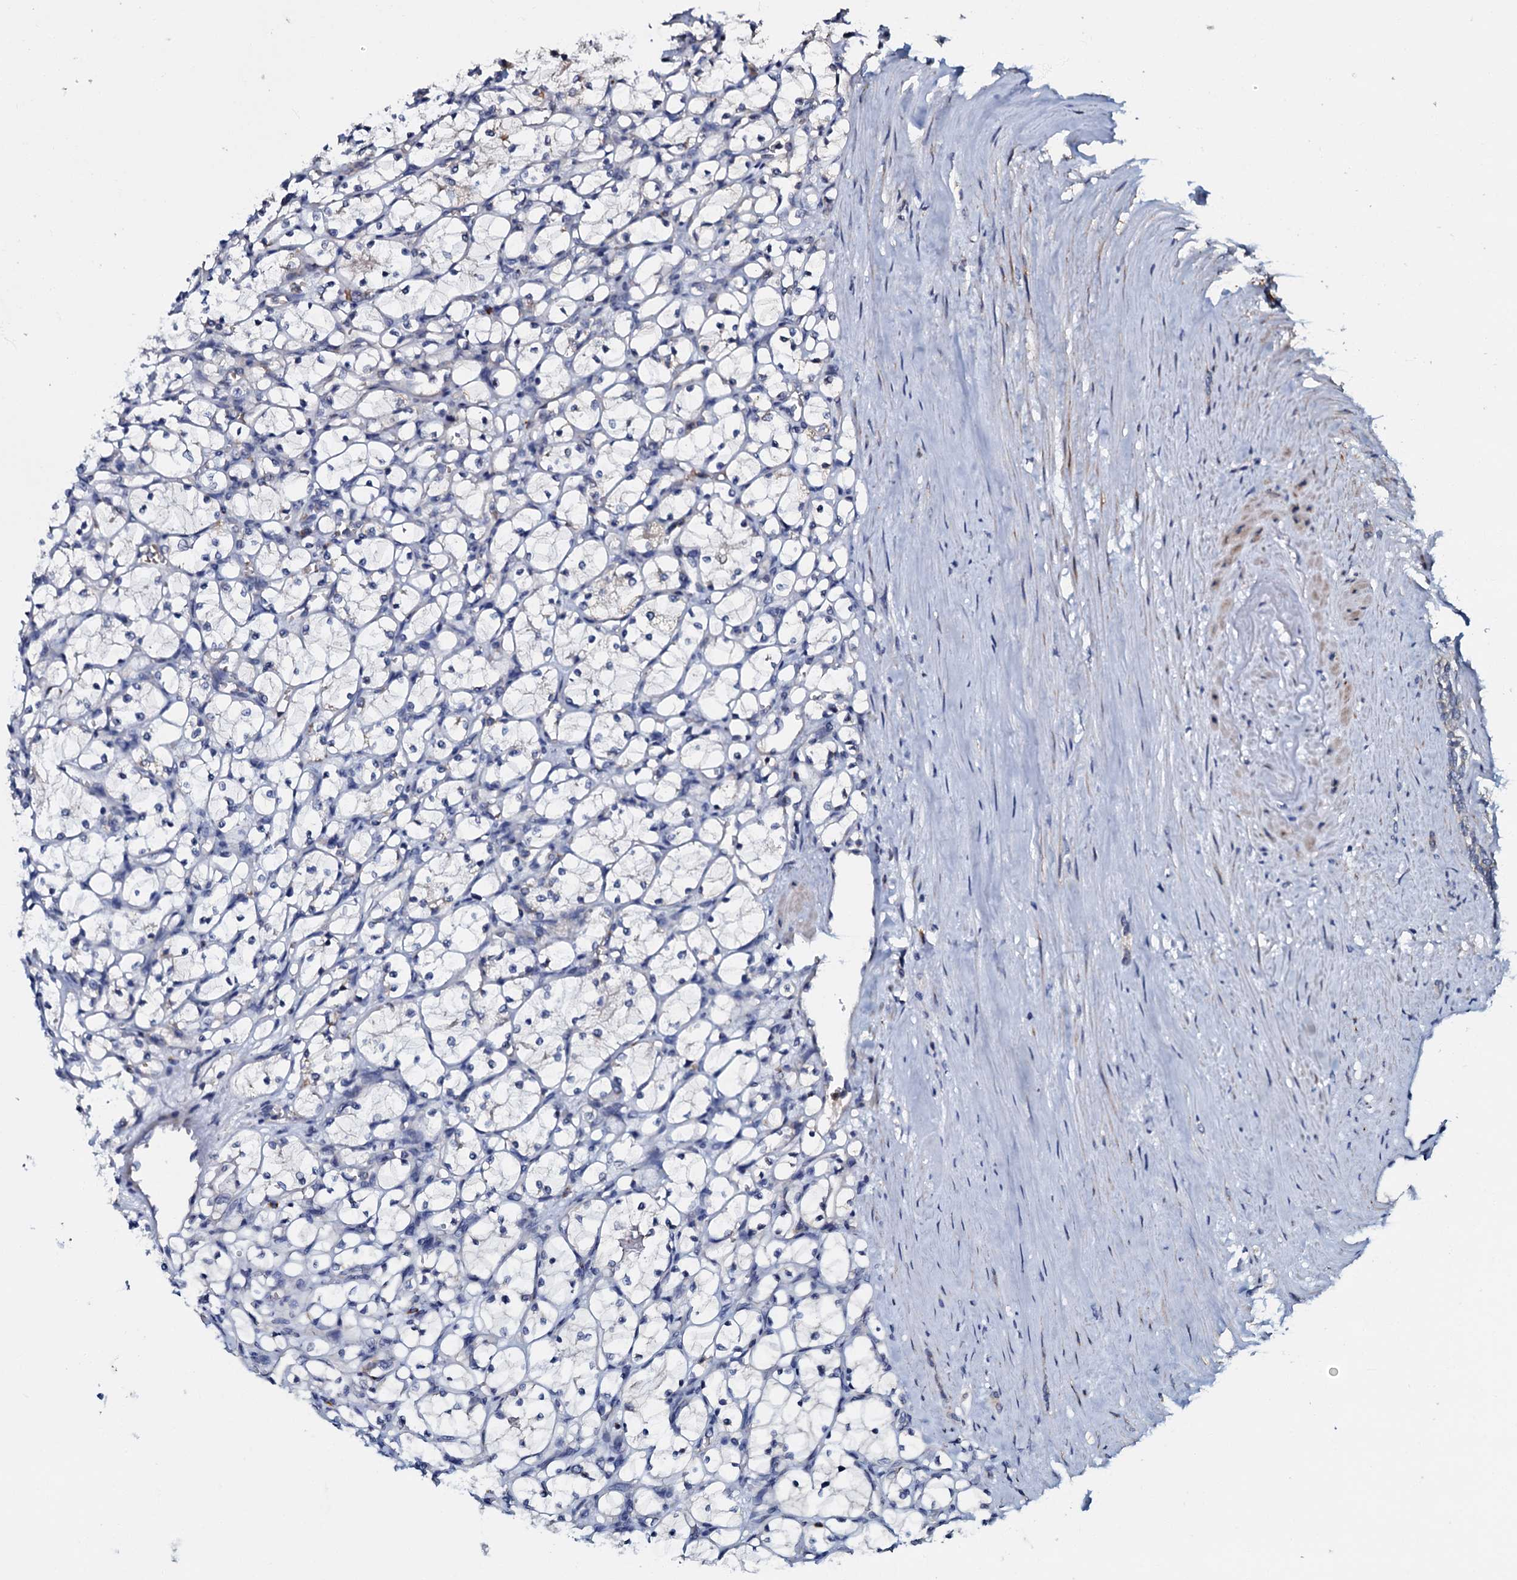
{"staining": {"intensity": "negative", "quantity": "none", "location": "none"}, "tissue": "renal cancer", "cell_type": "Tumor cells", "image_type": "cancer", "snomed": [{"axis": "morphology", "description": "Adenocarcinoma, NOS"}, {"axis": "topography", "description": "Kidney"}], "caption": "Human renal cancer (adenocarcinoma) stained for a protein using immunohistochemistry (IHC) demonstrates no staining in tumor cells.", "gene": "CPNE2", "patient": {"sex": "female", "age": 69}}